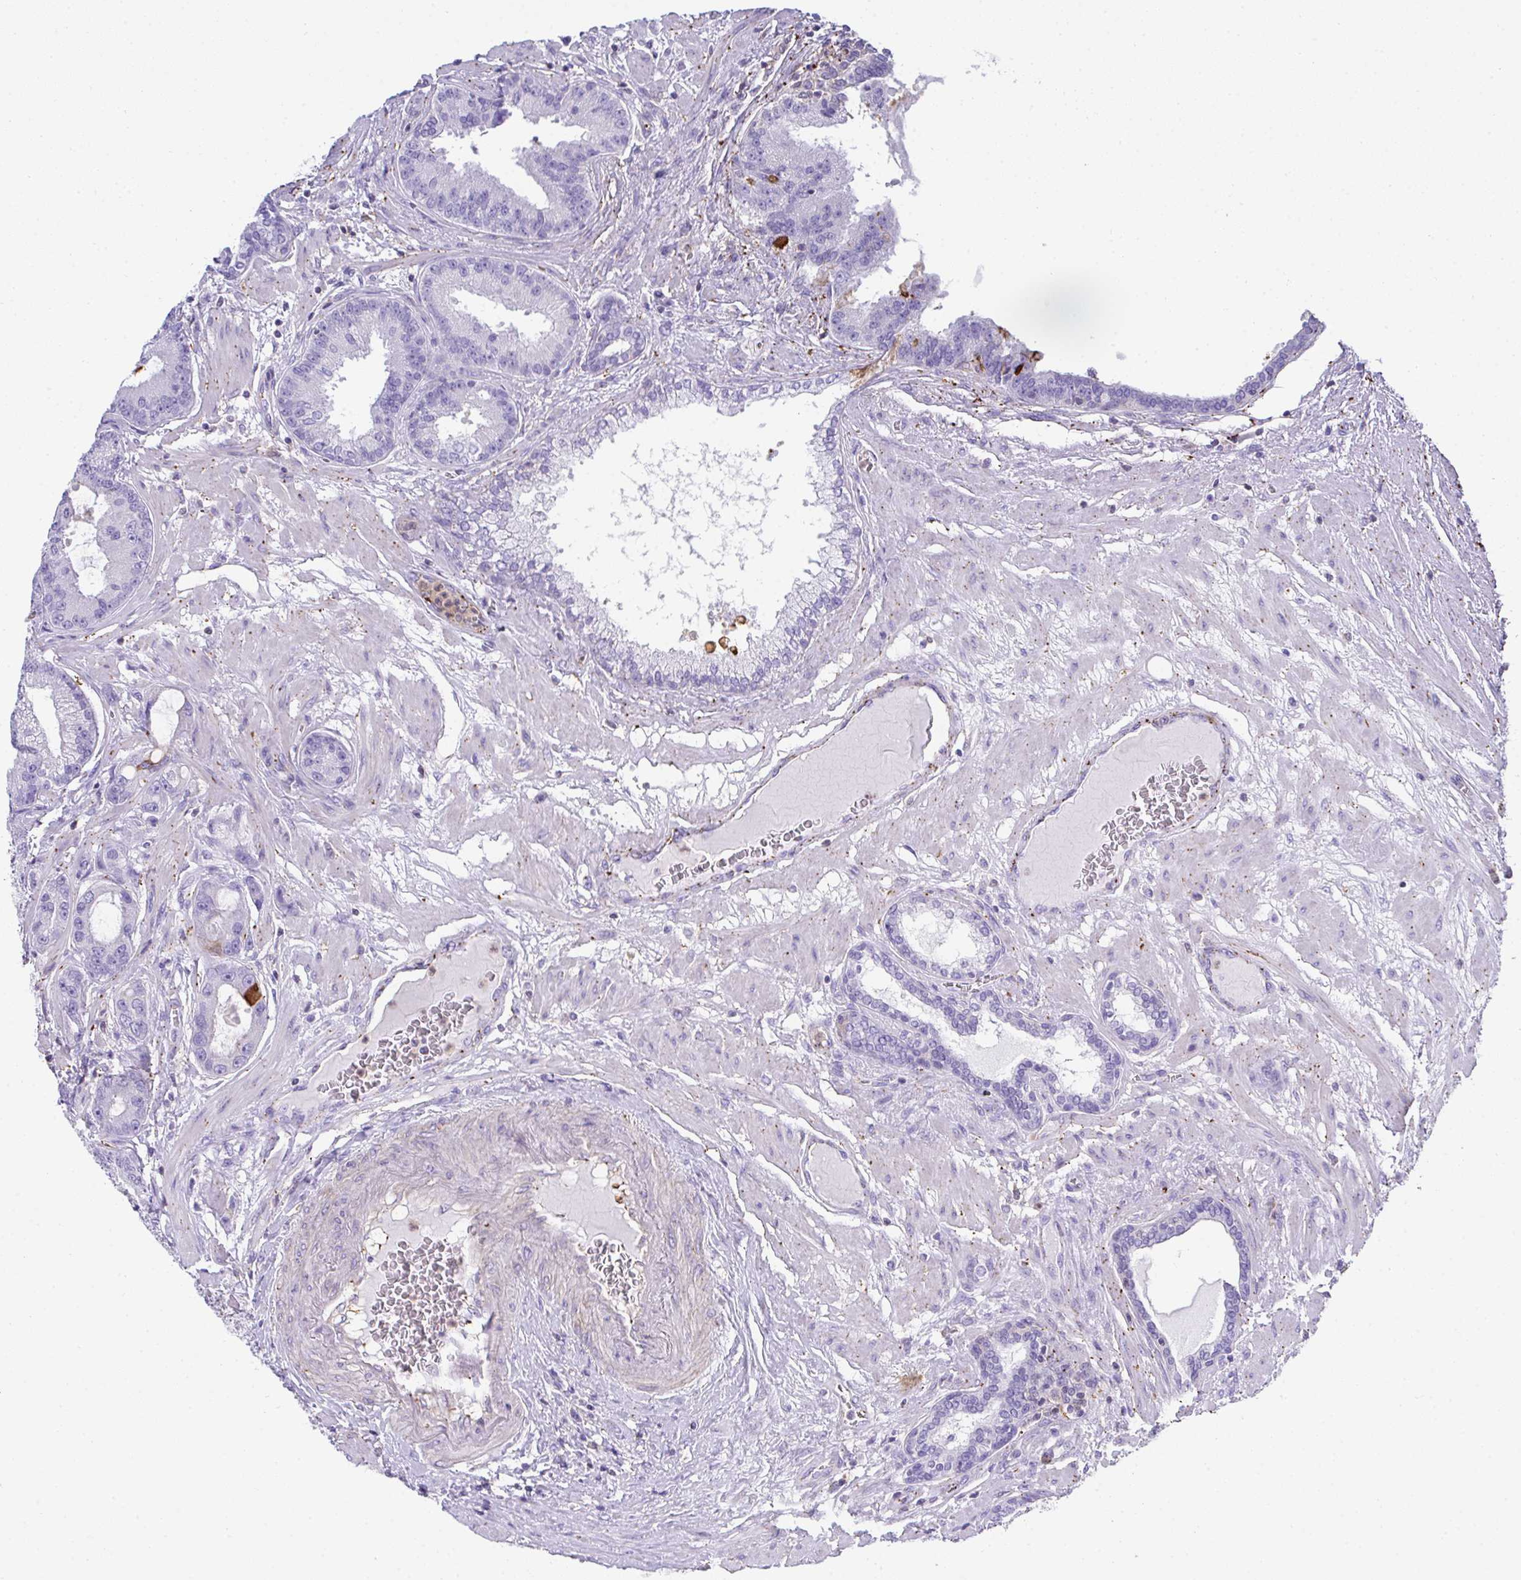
{"staining": {"intensity": "moderate", "quantity": "<25%", "location": "cytoplasmic/membranous"}, "tissue": "prostate cancer", "cell_type": "Tumor cells", "image_type": "cancer", "snomed": [{"axis": "morphology", "description": "Adenocarcinoma, High grade"}, {"axis": "topography", "description": "Prostate"}], "caption": "Protein expression analysis of human adenocarcinoma (high-grade) (prostate) reveals moderate cytoplasmic/membranous staining in about <25% of tumor cells.", "gene": "TNFAIP8", "patient": {"sex": "male", "age": 65}}